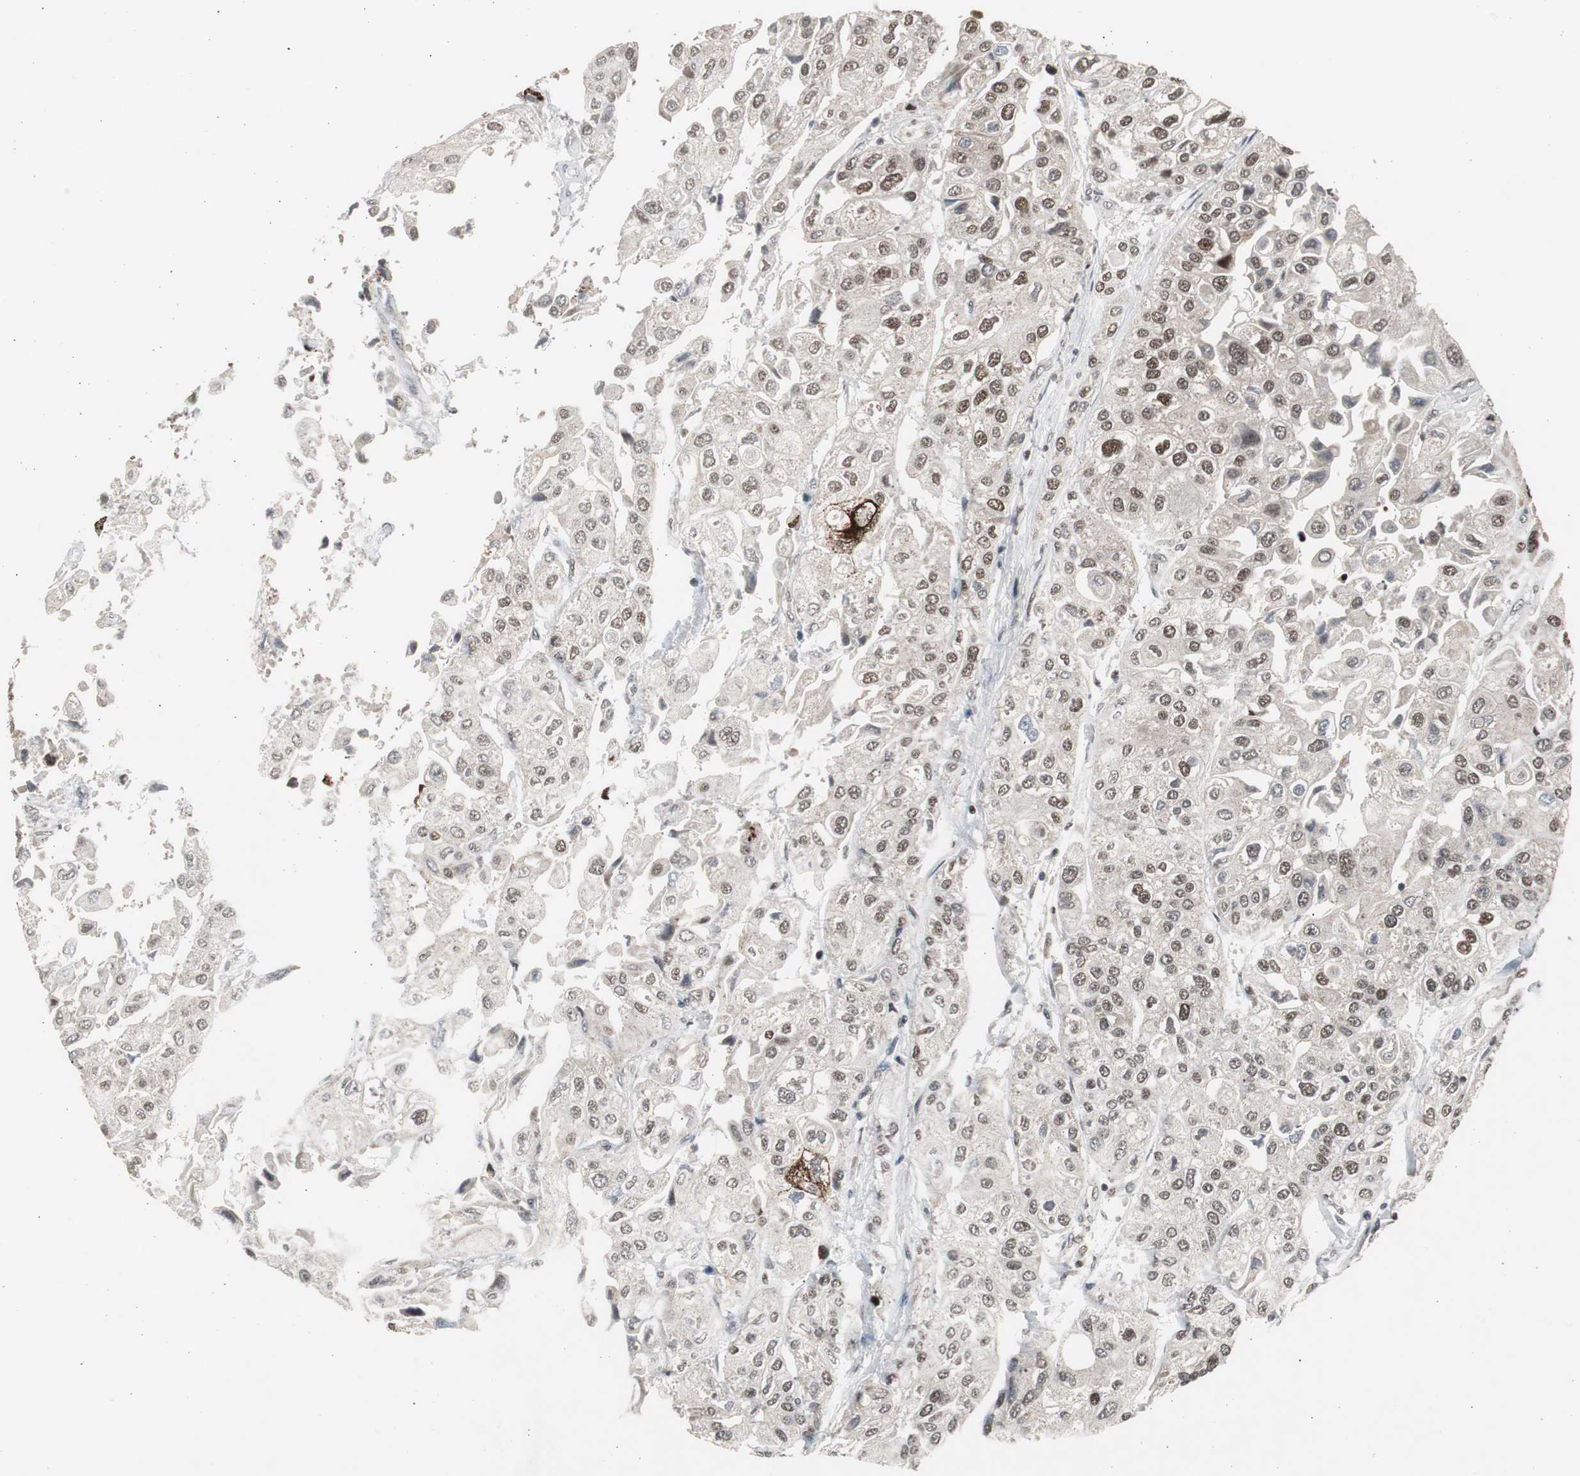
{"staining": {"intensity": "moderate", "quantity": "25%-75%", "location": "nuclear"}, "tissue": "urothelial cancer", "cell_type": "Tumor cells", "image_type": "cancer", "snomed": [{"axis": "morphology", "description": "Urothelial carcinoma, High grade"}, {"axis": "topography", "description": "Urinary bladder"}], "caption": "Protein staining demonstrates moderate nuclear staining in about 25%-75% of tumor cells in high-grade urothelial carcinoma.", "gene": "RPA1", "patient": {"sex": "female", "age": 64}}